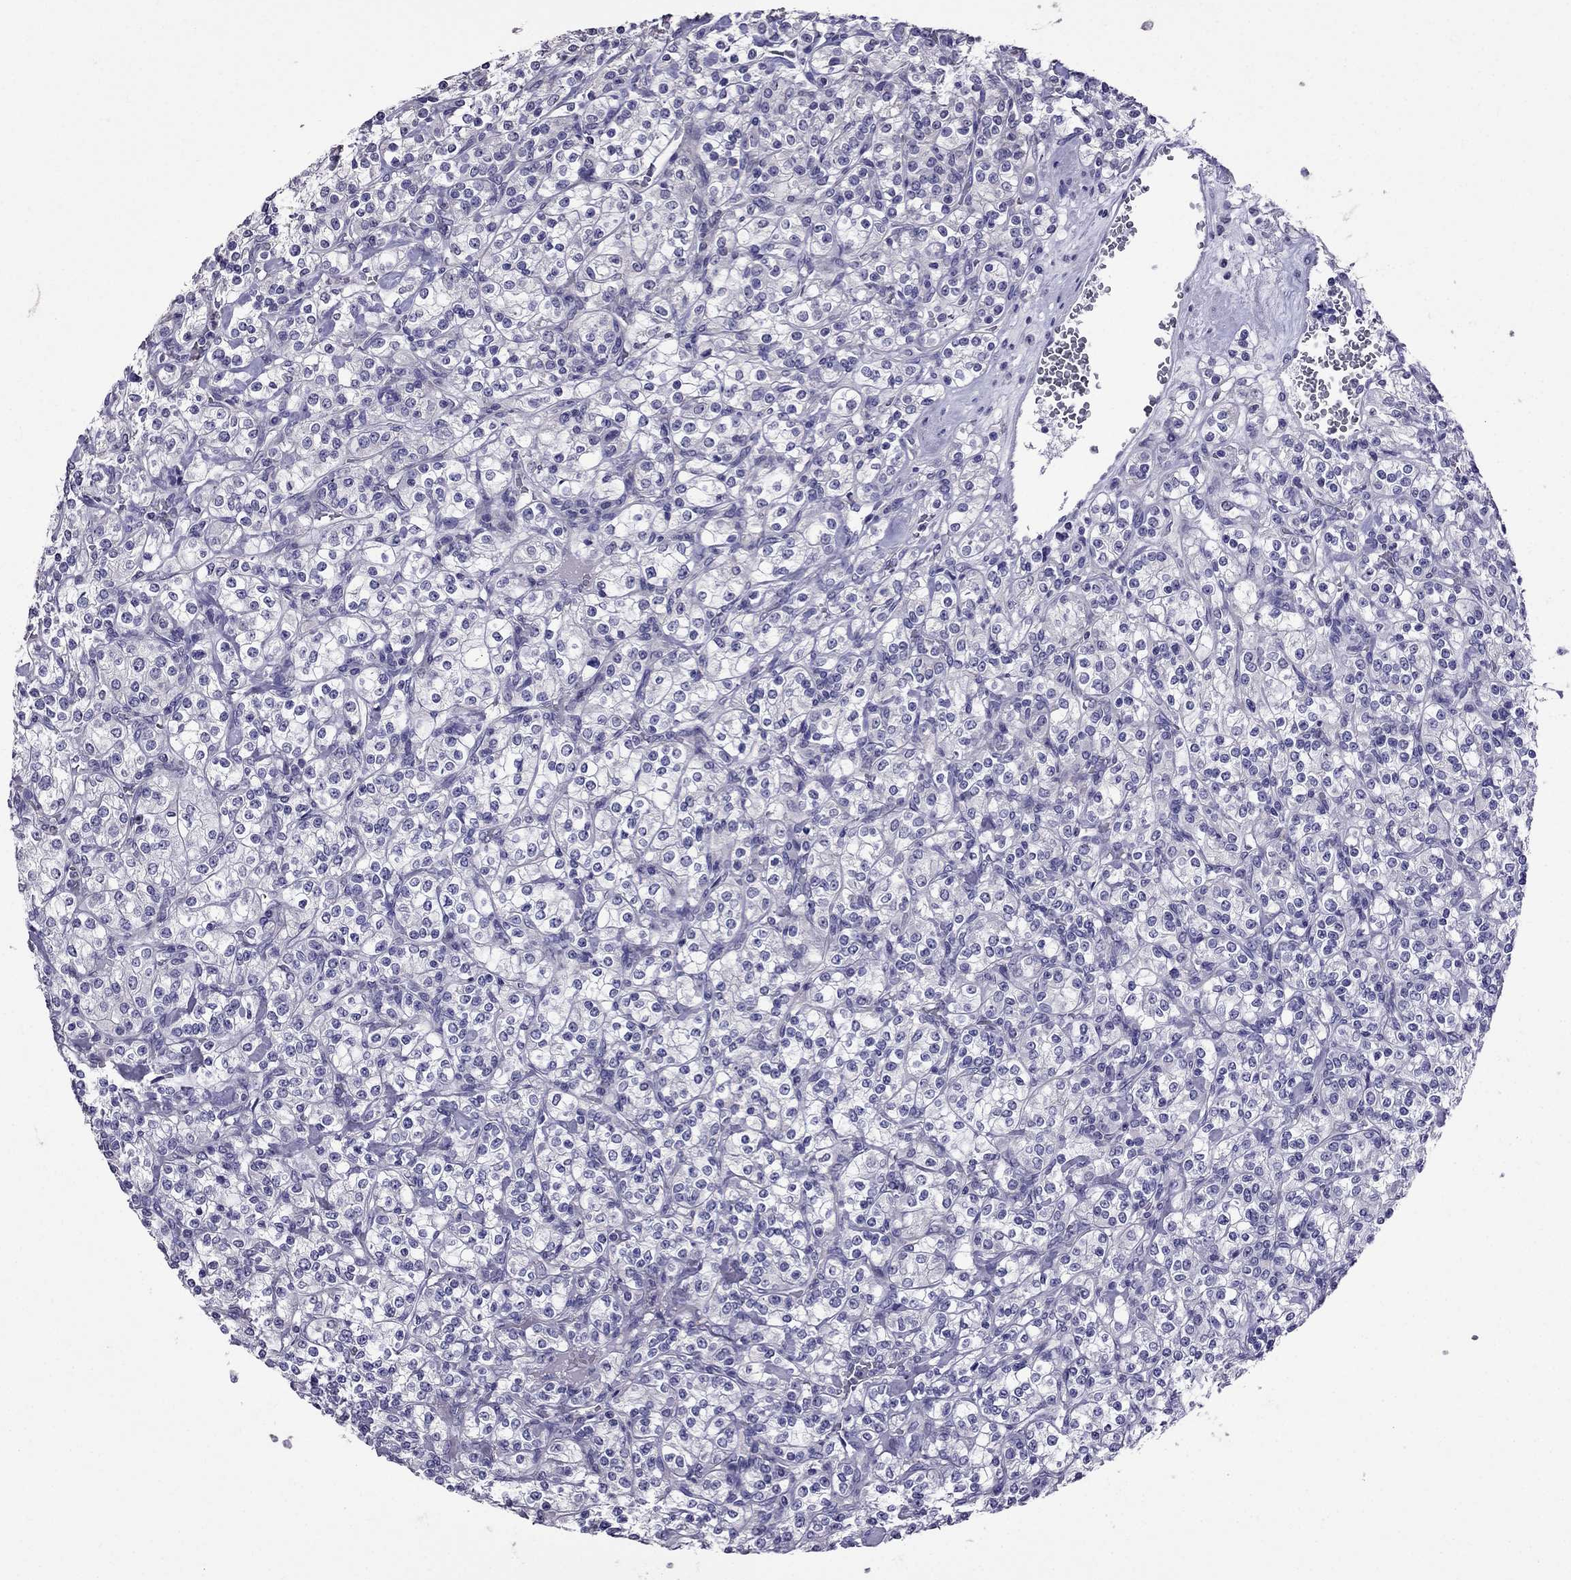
{"staining": {"intensity": "negative", "quantity": "none", "location": "none"}, "tissue": "renal cancer", "cell_type": "Tumor cells", "image_type": "cancer", "snomed": [{"axis": "morphology", "description": "Adenocarcinoma, NOS"}, {"axis": "topography", "description": "Kidney"}], "caption": "This micrograph is of adenocarcinoma (renal) stained with IHC to label a protein in brown with the nuclei are counter-stained blue. There is no positivity in tumor cells.", "gene": "OXCT2", "patient": {"sex": "male", "age": 77}}